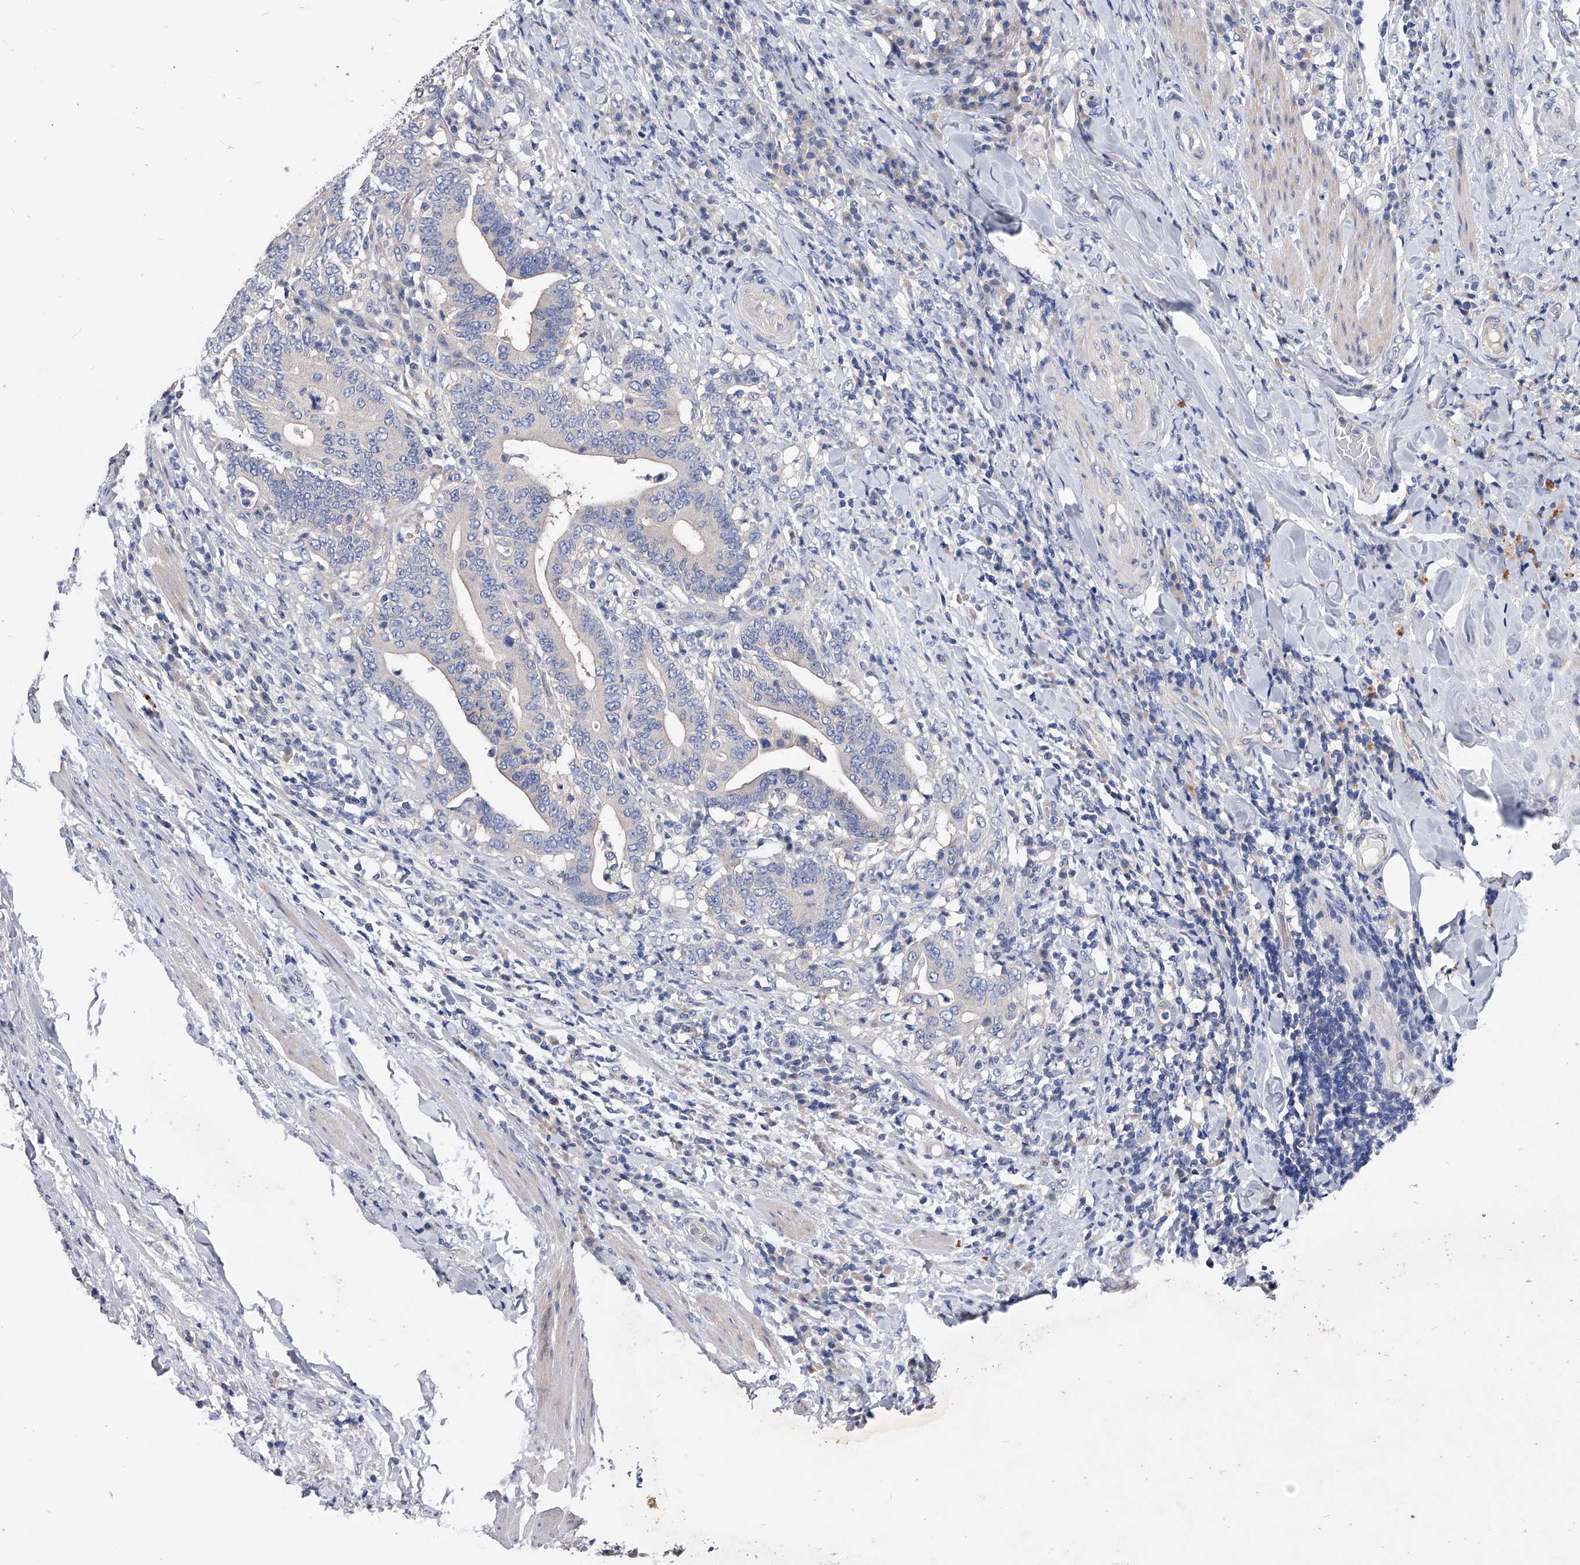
{"staining": {"intensity": "negative", "quantity": "none", "location": "none"}, "tissue": "colorectal cancer", "cell_type": "Tumor cells", "image_type": "cancer", "snomed": [{"axis": "morphology", "description": "Adenocarcinoma, NOS"}, {"axis": "topography", "description": "Colon"}], "caption": "This is an immunohistochemistry (IHC) image of colorectal cancer. There is no expression in tumor cells.", "gene": "PPP5C", "patient": {"sex": "female", "age": 66}}